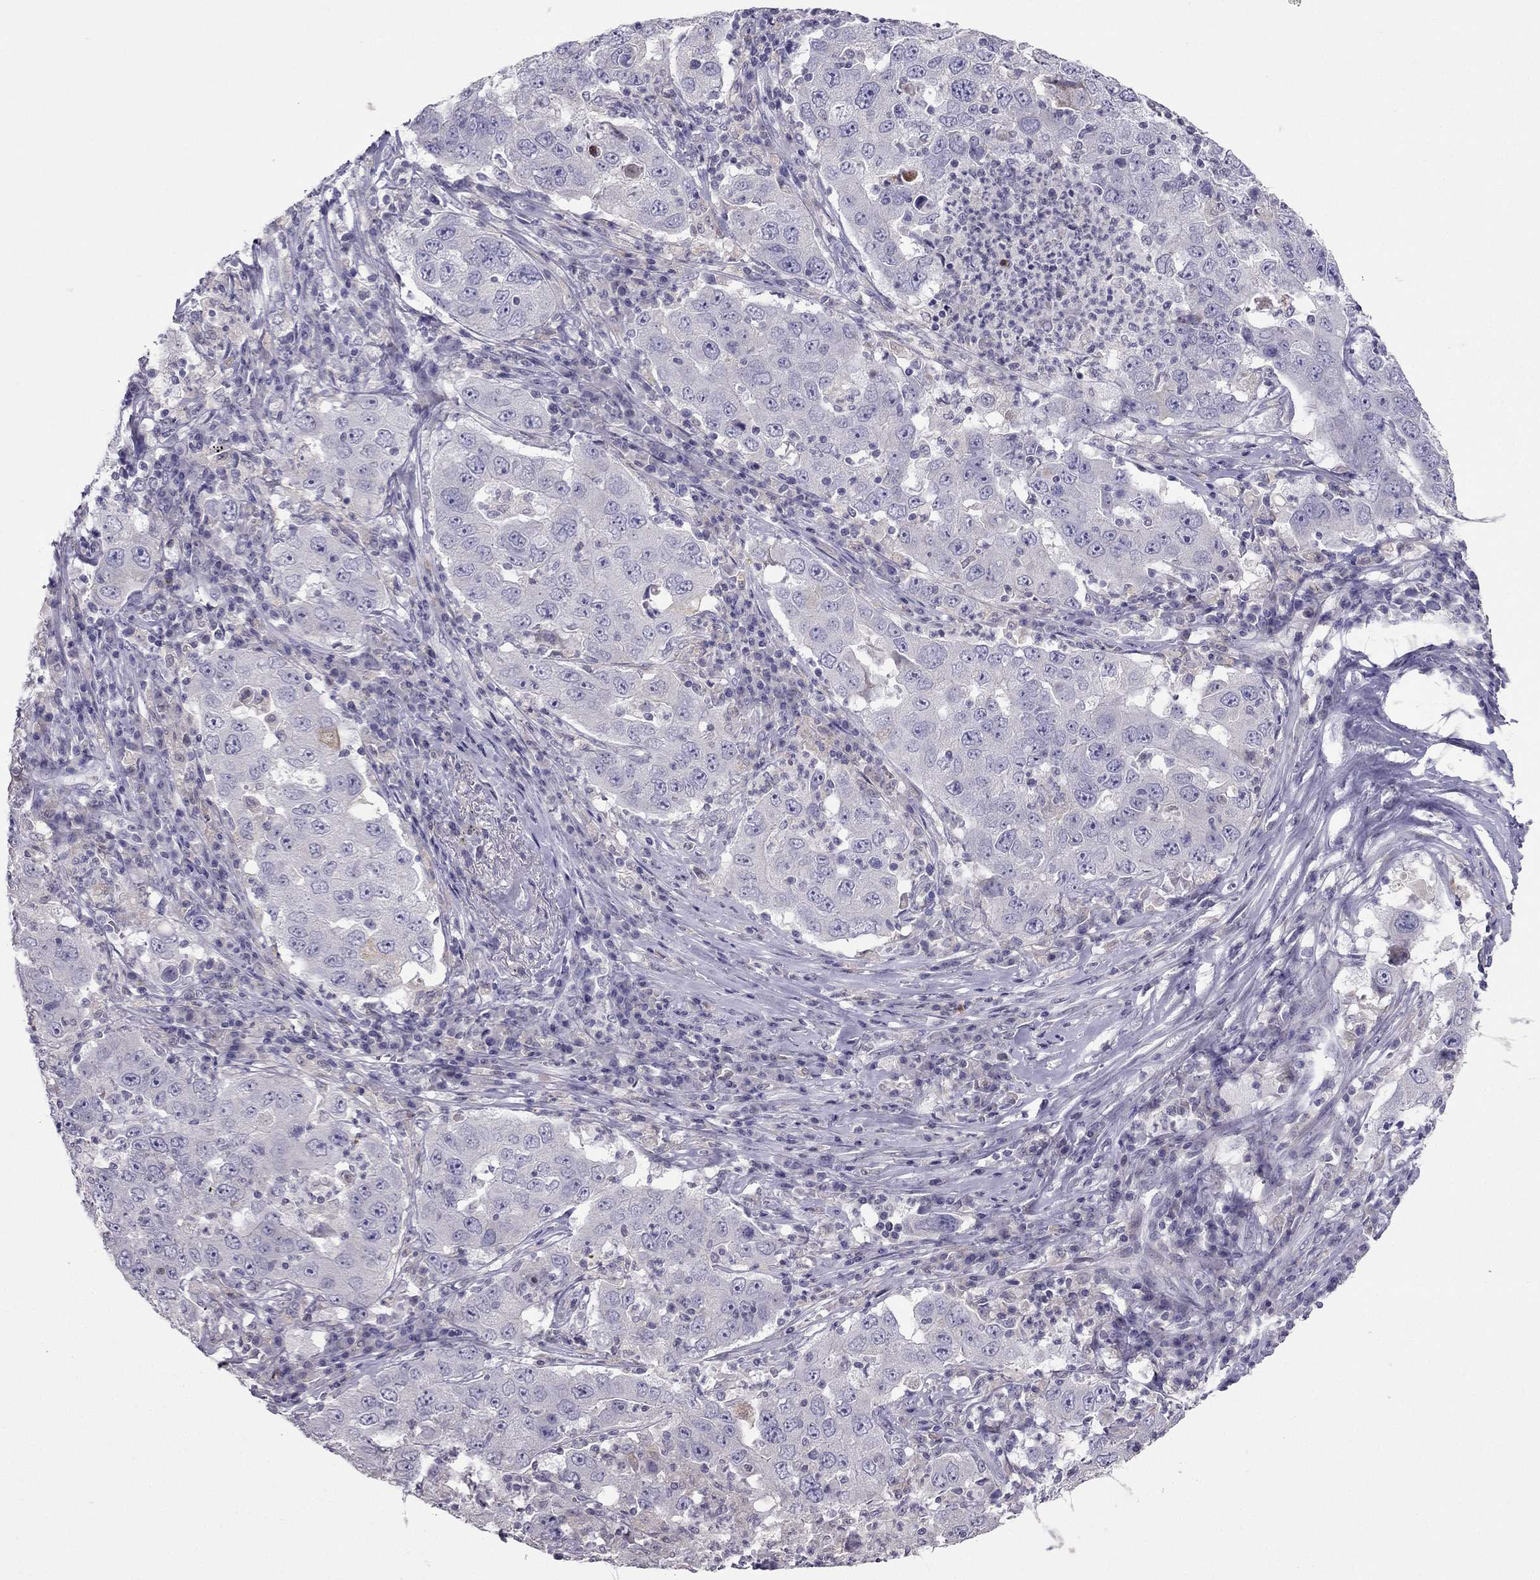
{"staining": {"intensity": "negative", "quantity": "none", "location": "none"}, "tissue": "lung cancer", "cell_type": "Tumor cells", "image_type": "cancer", "snomed": [{"axis": "morphology", "description": "Adenocarcinoma, NOS"}, {"axis": "topography", "description": "Lung"}], "caption": "Adenocarcinoma (lung) stained for a protein using immunohistochemistry (IHC) displays no staining tumor cells.", "gene": "RGS8", "patient": {"sex": "male", "age": 73}}